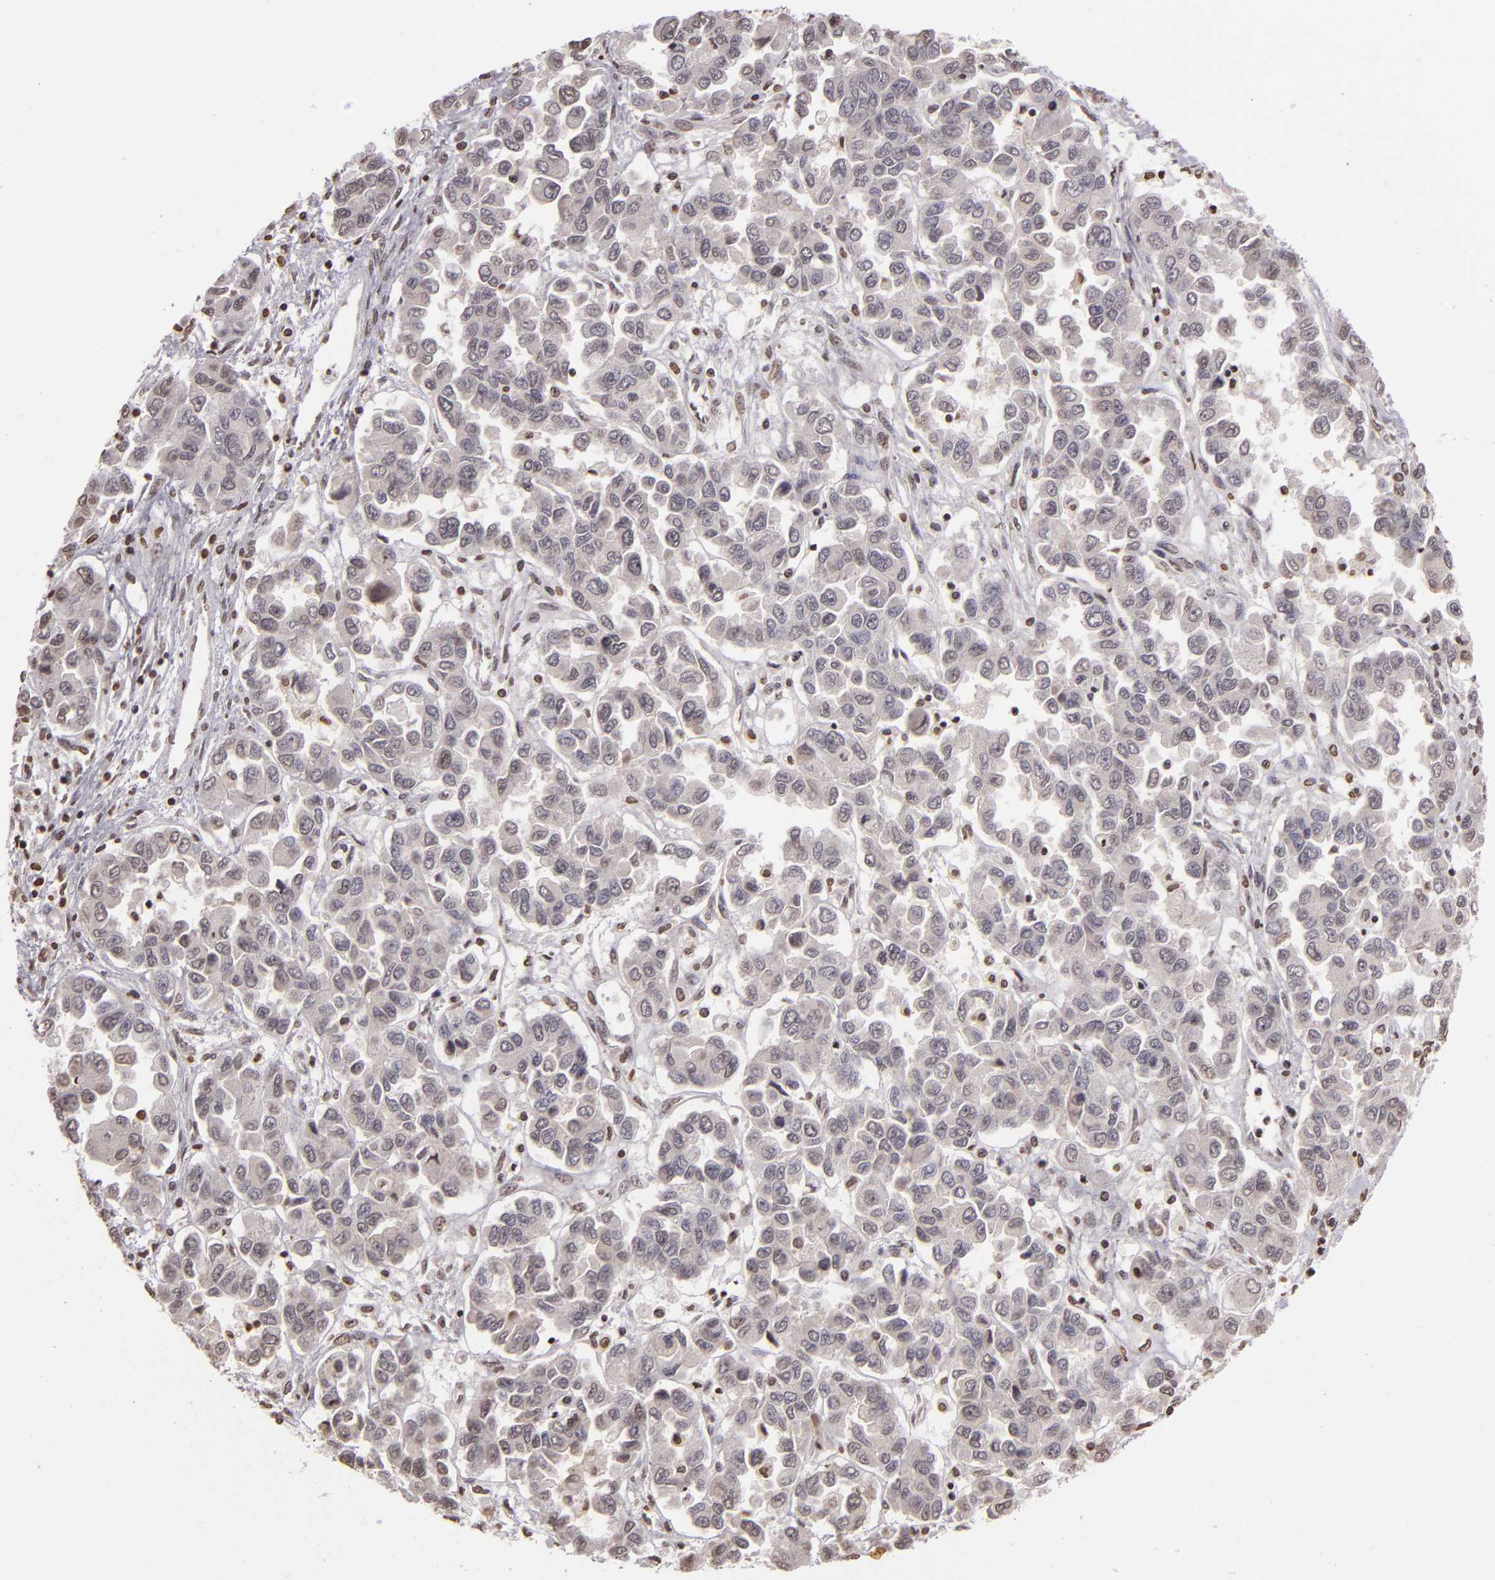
{"staining": {"intensity": "negative", "quantity": "none", "location": "none"}, "tissue": "ovarian cancer", "cell_type": "Tumor cells", "image_type": "cancer", "snomed": [{"axis": "morphology", "description": "Cystadenocarcinoma, serous, NOS"}, {"axis": "topography", "description": "Ovary"}], "caption": "An IHC photomicrograph of ovarian cancer (serous cystadenocarcinoma) is shown. There is no staining in tumor cells of ovarian cancer (serous cystadenocarcinoma).", "gene": "THRB", "patient": {"sex": "female", "age": 84}}